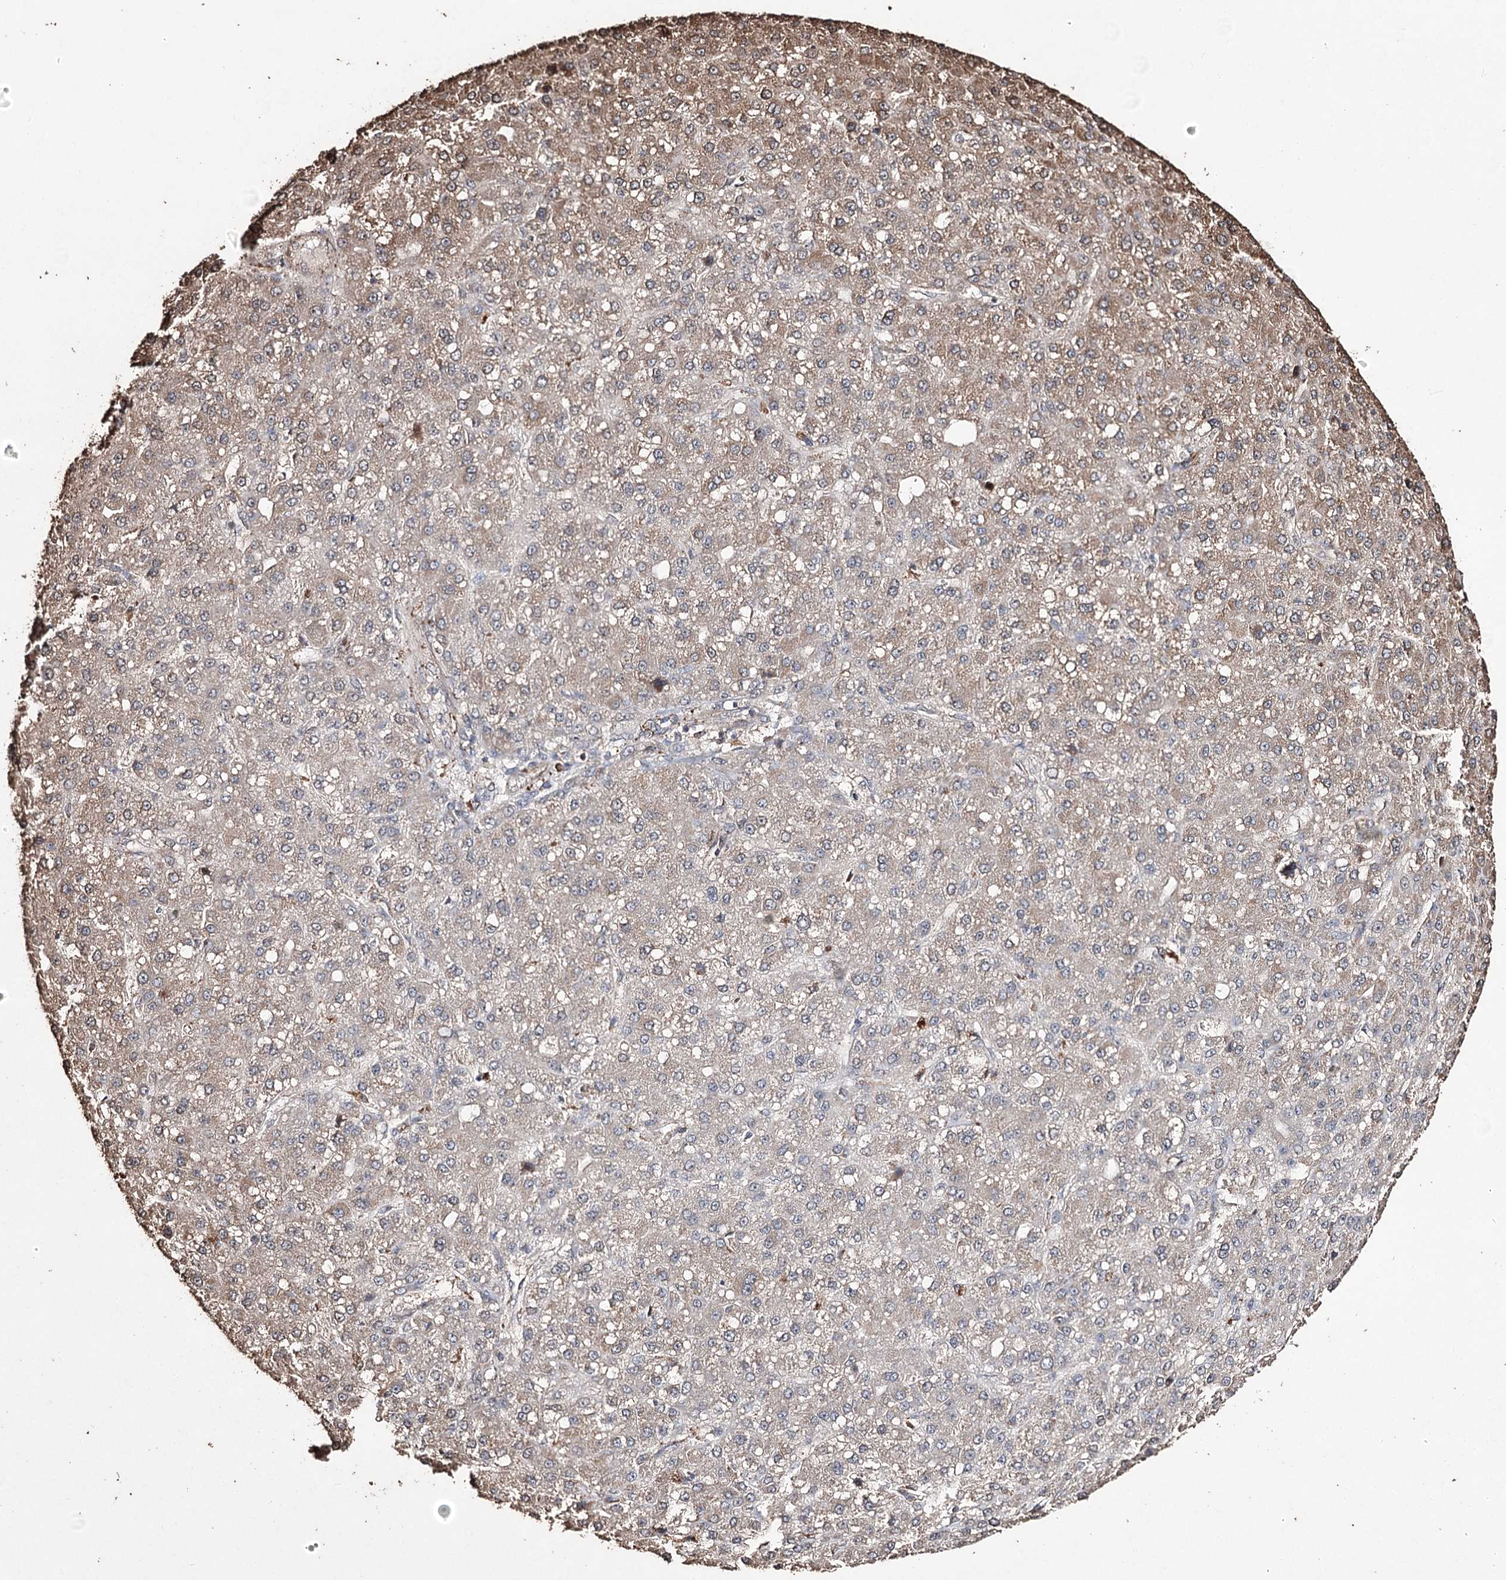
{"staining": {"intensity": "weak", "quantity": "<25%", "location": "cytoplasmic/membranous"}, "tissue": "liver cancer", "cell_type": "Tumor cells", "image_type": "cancer", "snomed": [{"axis": "morphology", "description": "Carcinoma, Hepatocellular, NOS"}, {"axis": "topography", "description": "Liver"}], "caption": "Micrograph shows no protein staining in tumor cells of liver cancer (hepatocellular carcinoma) tissue.", "gene": "ZNF662", "patient": {"sex": "male", "age": 67}}